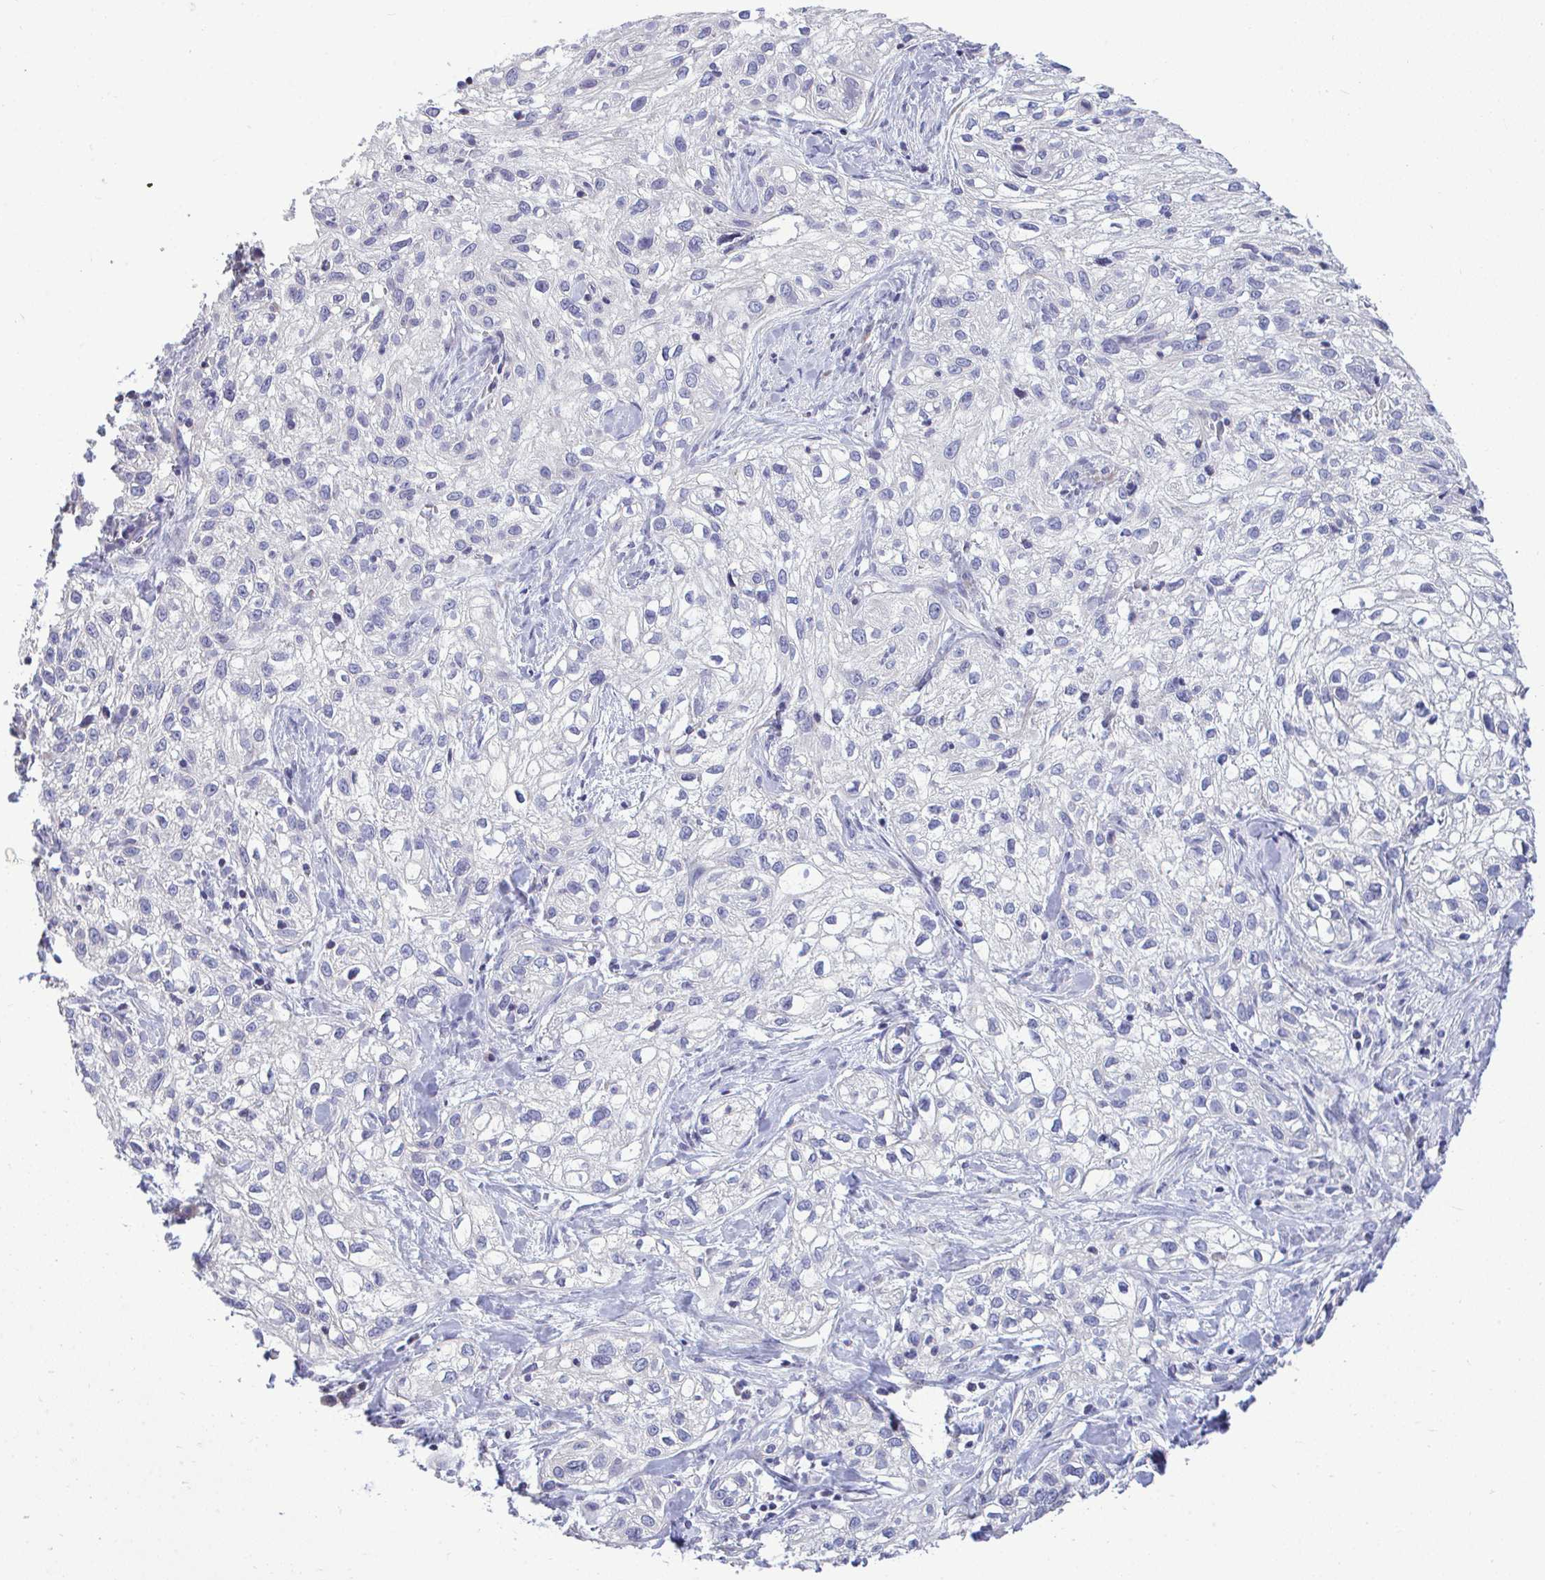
{"staining": {"intensity": "negative", "quantity": "none", "location": "none"}, "tissue": "skin cancer", "cell_type": "Tumor cells", "image_type": "cancer", "snomed": [{"axis": "morphology", "description": "Squamous cell carcinoma, NOS"}, {"axis": "topography", "description": "Skin"}], "caption": "DAB immunohistochemical staining of human squamous cell carcinoma (skin) demonstrates no significant staining in tumor cells. (DAB (3,3'-diaminobenzidine) immunohistochemistry (IHC) visualized using brightfield microscopy, high magnification).", "gene": "PIGK", "patient": {"sex": "male", "age": 82}}